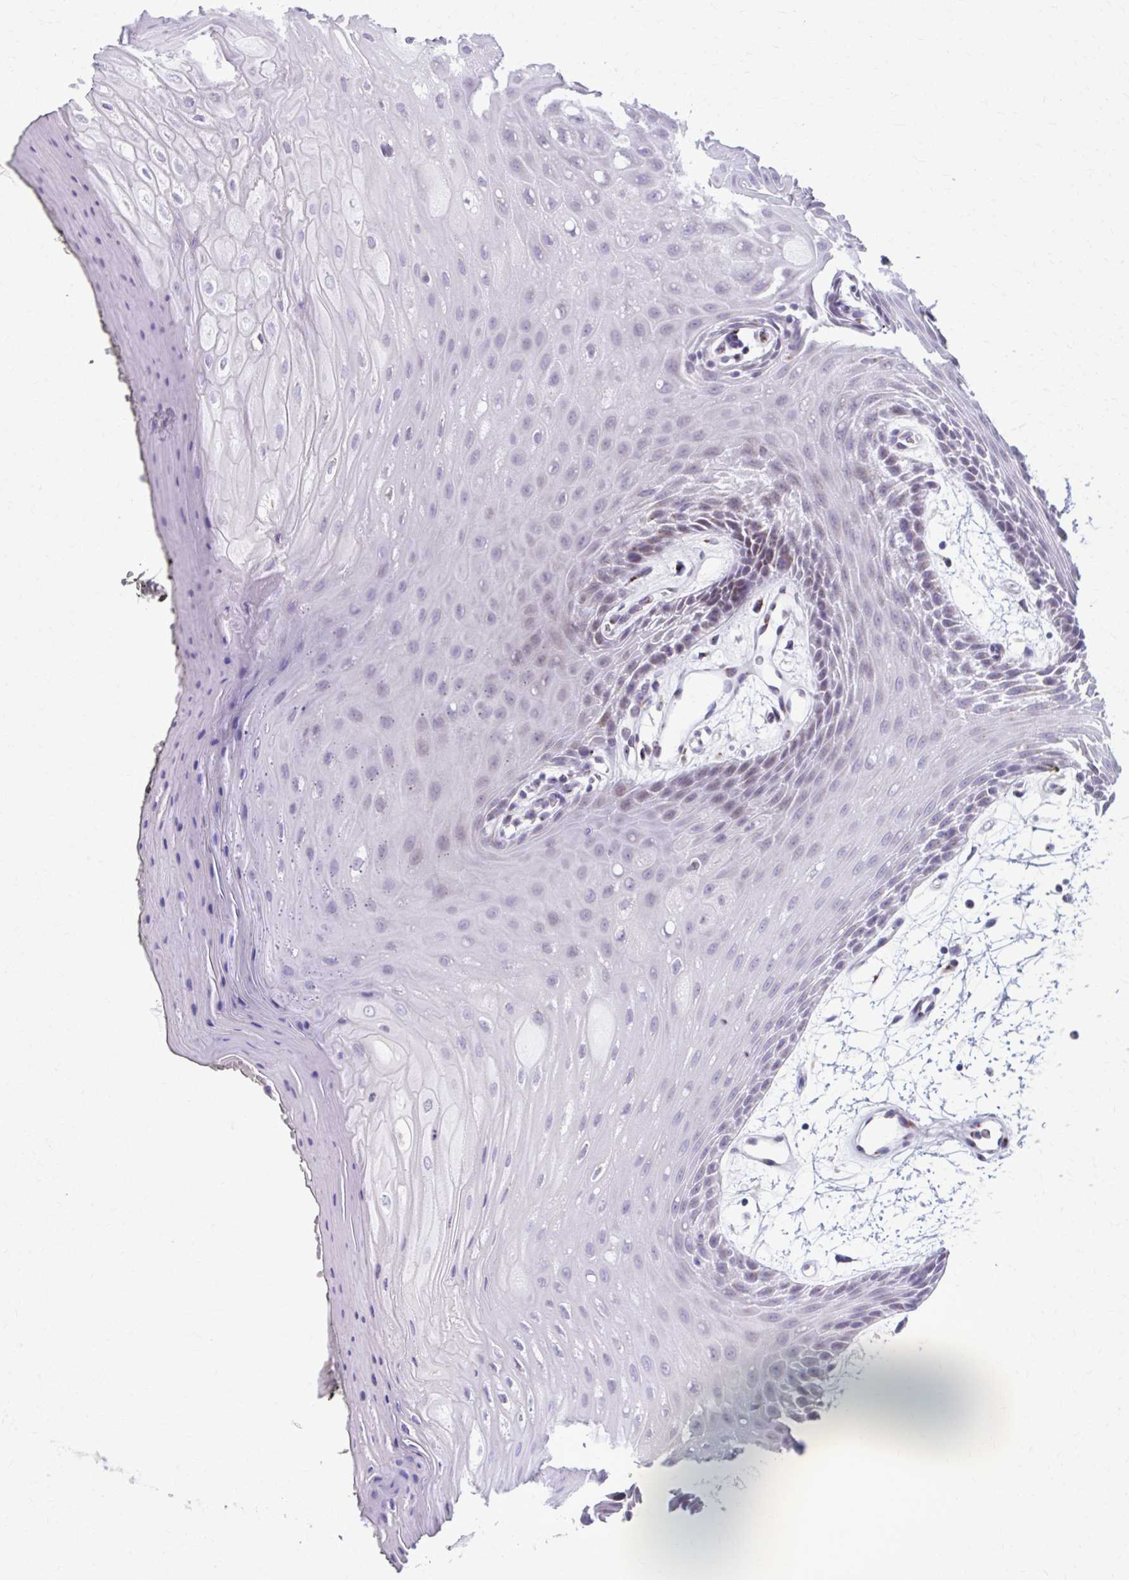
{"staining": {"intensity": "moderate", "quantity": "25%-75%", "location": "cytoplasmic/membranous,nuclear"}, "tissue": "oral mucosa", "cell_type": "Squamous epithelial cells", "image_type": "normal", "snomed": [{"axis": "morphology", "description": "Normal tissue, NOS"}, {"axis": "topography", "description": "Oral tissue"}, {"axis": "topography", "description": "Tounge, NOS"}], "caption": "High-power microscopy captured an immunohistochemistry image of unremarkable oral mucosa, revealing moderate cytoplasmic/membranous,nuclear staining in approximately 25%-75% of squamous epithelial cells.", "gene": "ZNF682", "patient": {"sex": "female", "age": 59}}